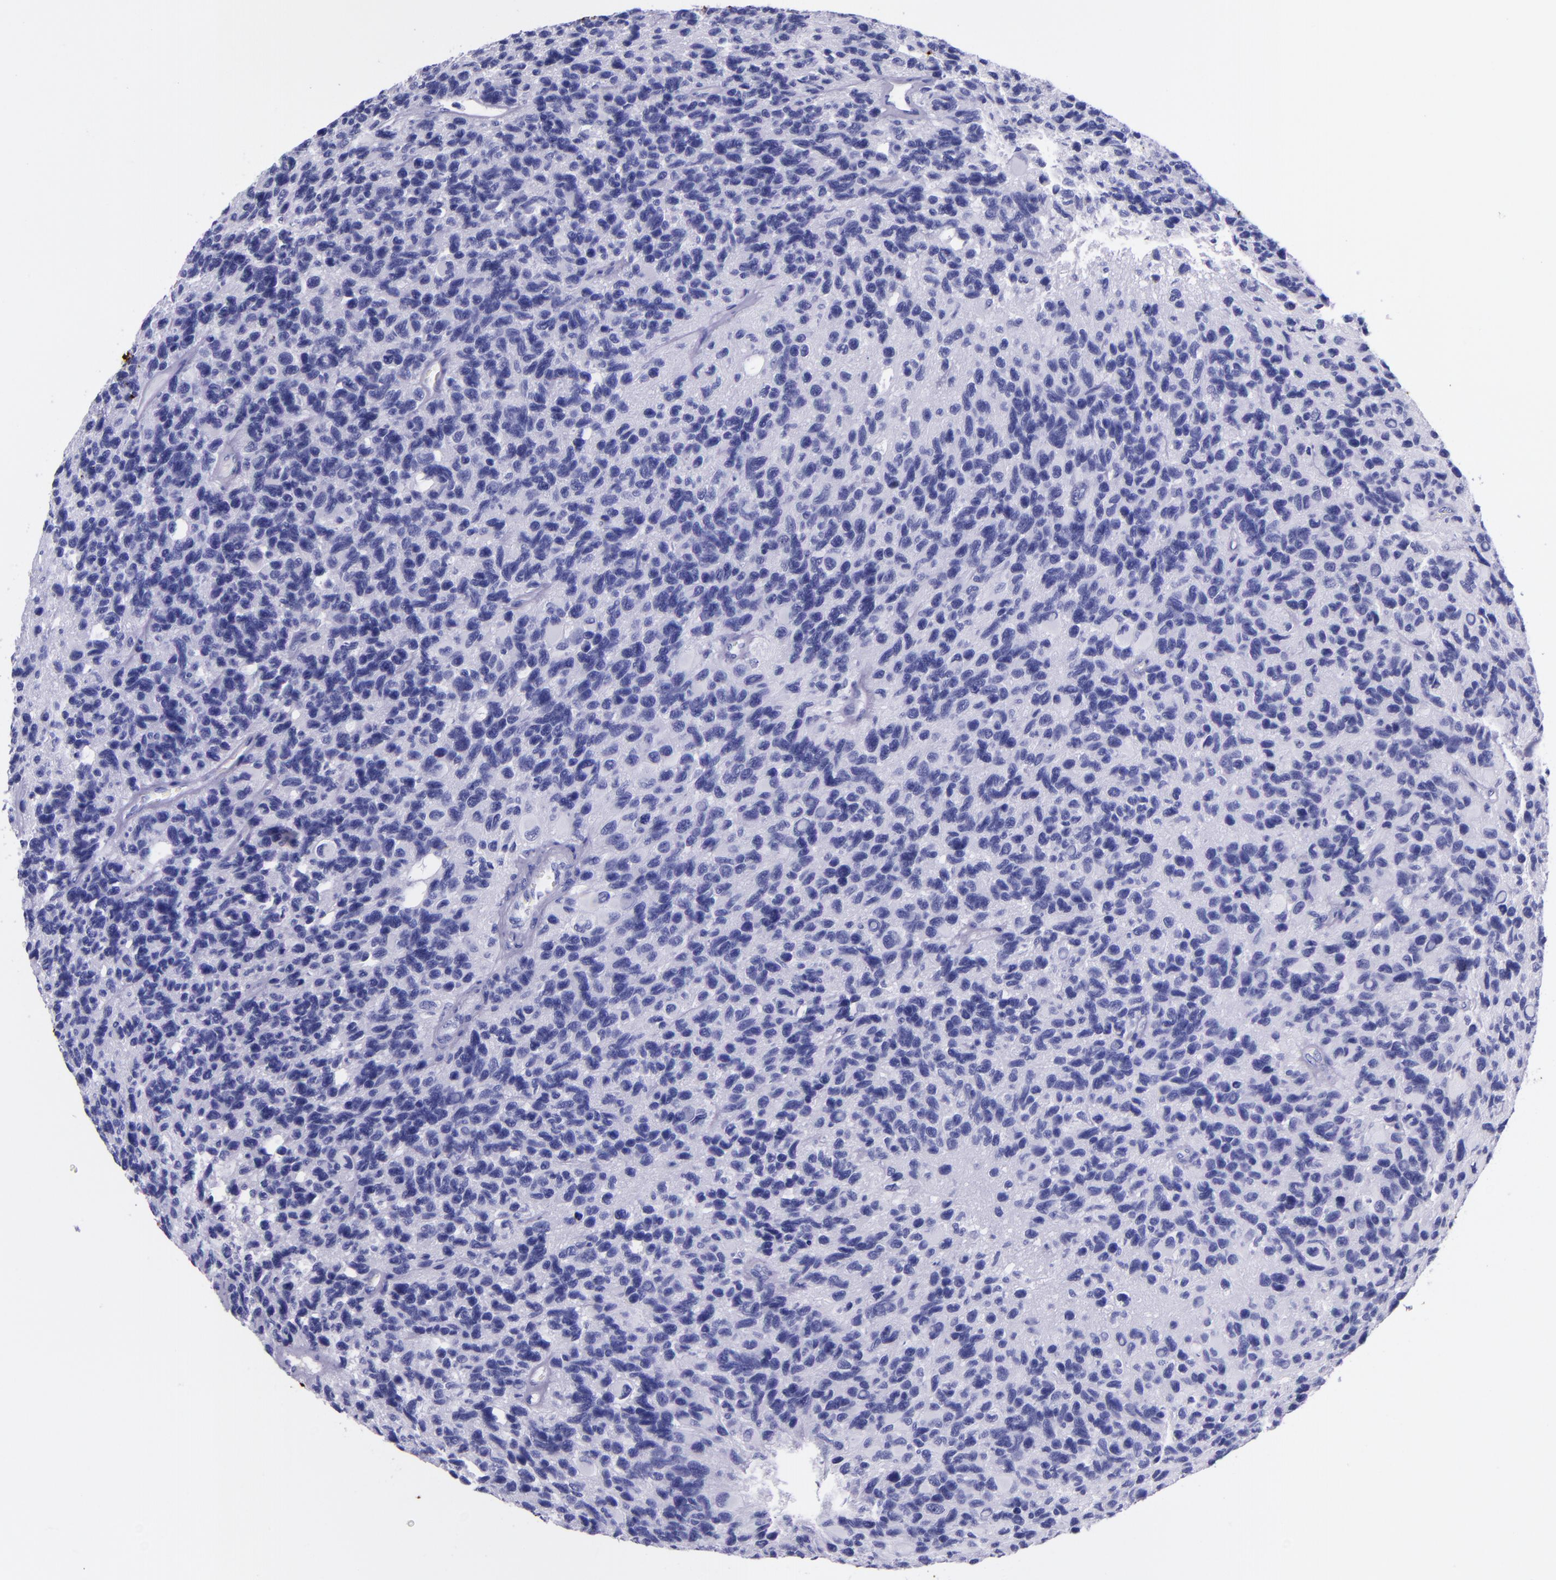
{"staining": {"intensity": "negative", "quantity": "none", "location": "none"}, "tissue": "glioma", "cell_type": "Tumor cells", "image_type": "cancer", "snomed": [{"axis": "morphology", "description": "Glioma, malignant, High grade"}, {"axis": "topography", "description": "Brain"}], "caption": "DAB (3,3'-diaminobenzidine) immunohistochemical staining of human glioma shows no significant expression in tumor cells. (Brightfield microscopy of DAB (3,3'-diaminobenzidine) IHC at high magnification).", "gene": "MBP", "patient": {"sex": "male", "age": 77}}